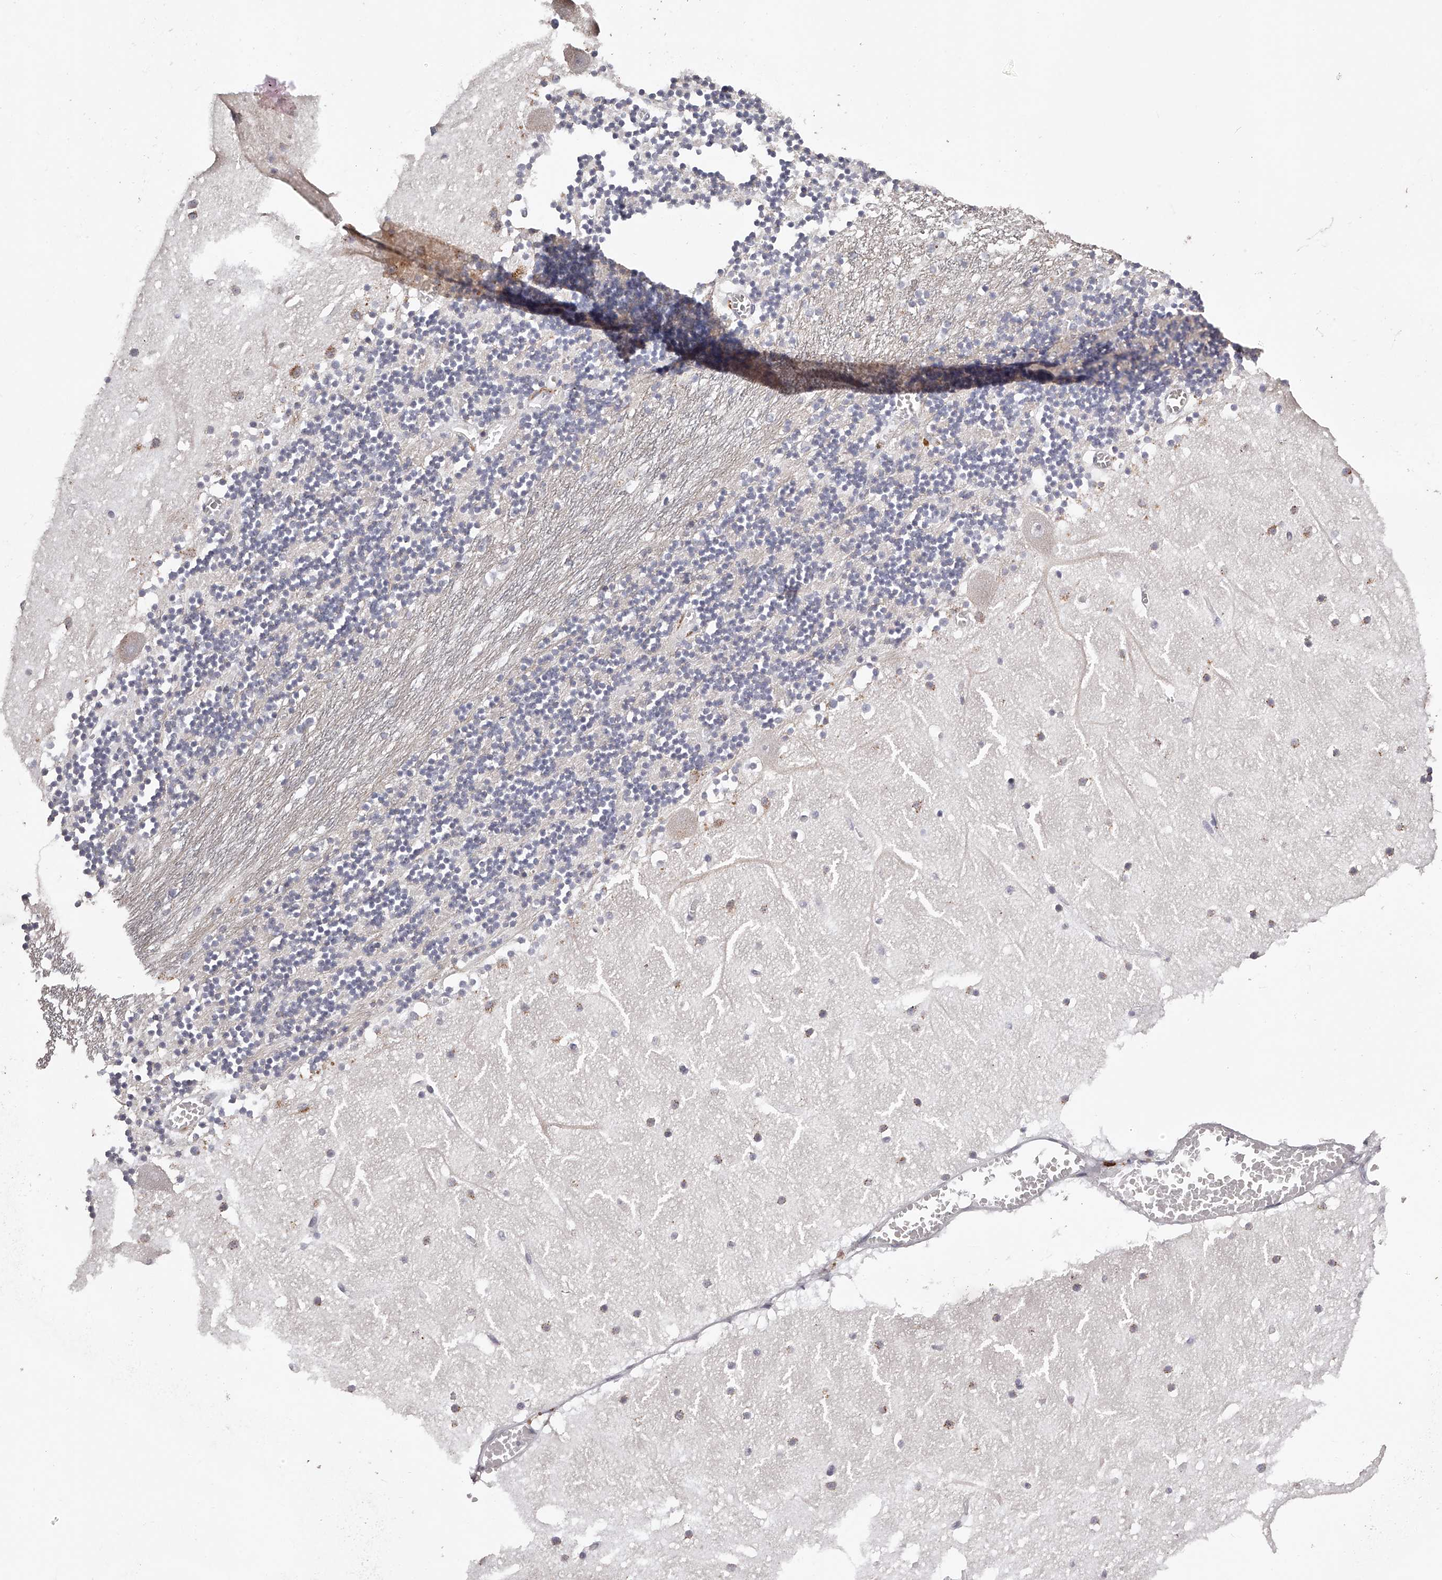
{"staining": {"intensity": "negative", "quantity": "none", "location": "none"}, "tissue": "cerebellum", "cell_type": "Cells in granular layer", "image_type": "normal", "snomed": [{"axis": "morphology", "description": "Normal tissue, NOS"}, {"axis": "topography", "description": "Cerebellum"}], "caption": "Cells in granular layer are negative for protein expression in normal human cerebellum. (DAB IHC with hematoxylin counter stain).", "gene": "SLC35D3", "patient": {"sex": "female", "age": 28}}